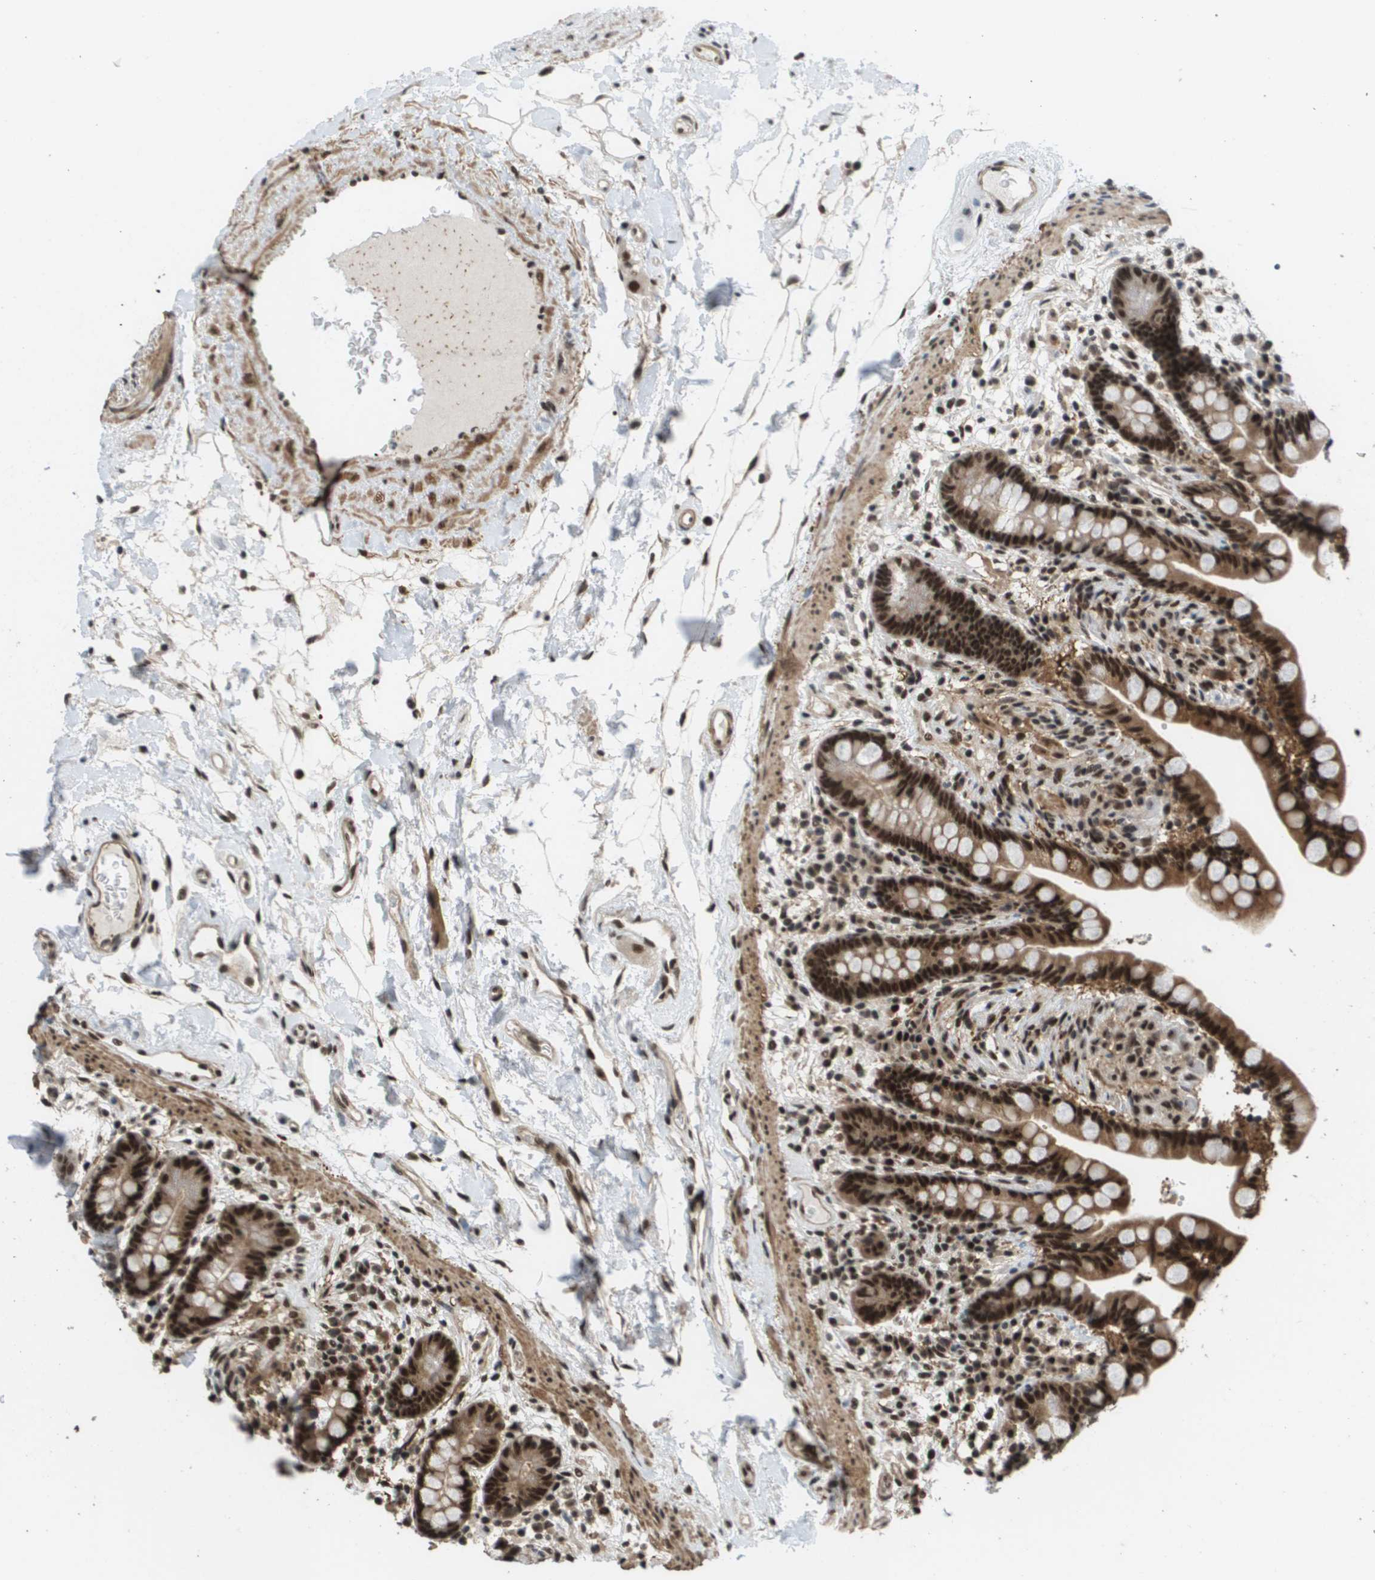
{"staining": {"intensity": "moderate", "quantity": ">75%", "location": "cytoplasmic/membranous"}, "tissue": "colon", "cell_type": "Endothelial cells", "image_type": "normal", "snomed": [{"axis": "morphology", "description": "Normal tissue, NOS"}, {"axis": "topography", "description": "Colon"}], "caption": "Immunohistochemical staining of normal colon reveals >75% levels of moderate cytoplasmic/membranous protein staining in approximately >75% of endothelial cells.", "gene": "PRCC", "patient": {"sex": "male", "age": 73}}